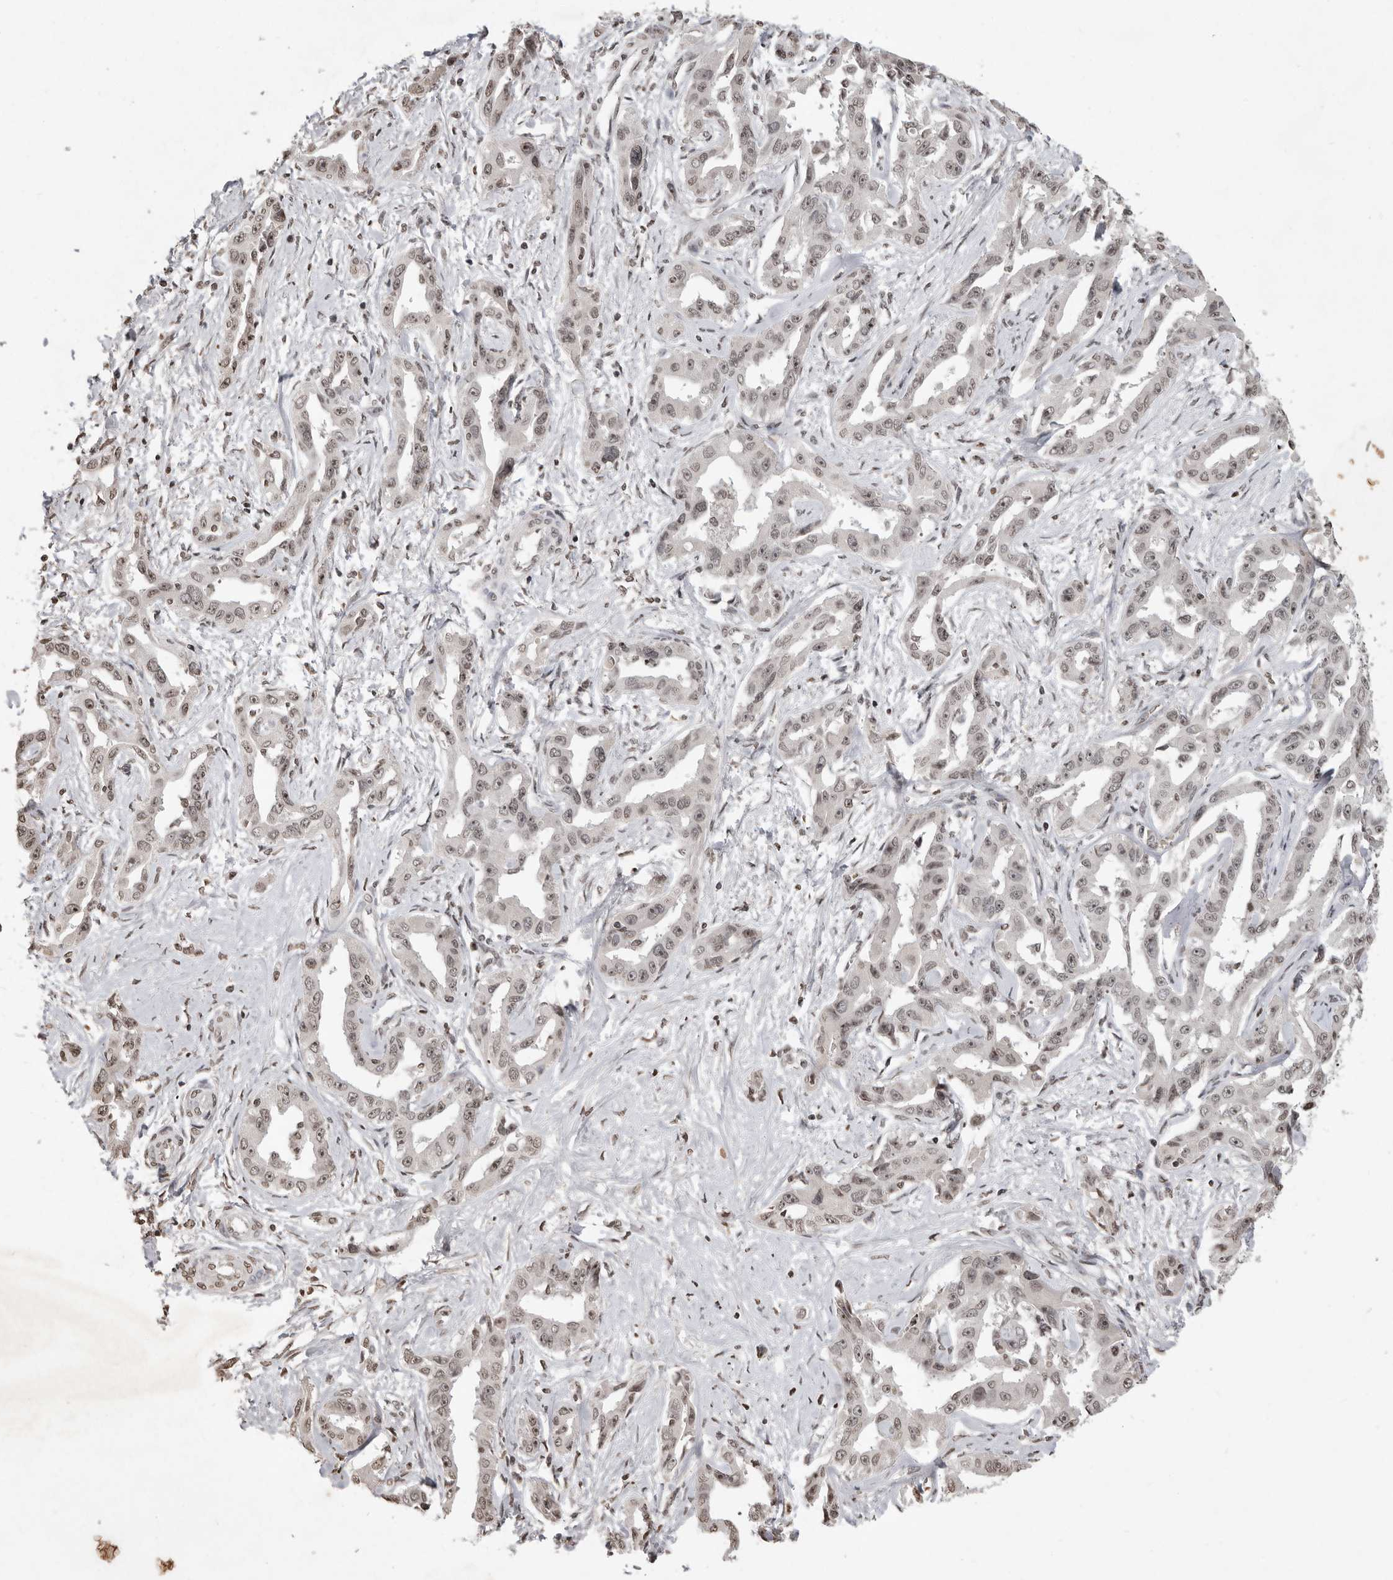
{"staining": {"intensity": "weak", "quantity": "25%-75%", "location": "nuclear"}, "tissue": "liver cancer", "cell_type": "Tumor cells", "image_type": "cancer", "snomed": [{"axis": "morphology", "description": "Cholangiocarcinoma"}, {"axis": "topography", "description": "Liver"}], "caption": "Protein expression by immunohistochemistry (IHC) demonstrates weak nuclear expression in about 25%-75% of tumor cells in liver cholangiocarcinoma. (brown staining indicates protein expression, while blue staining denotes nuclei).", "gene": "WDR45", "patient": {"sex": "male", "age": 59}}